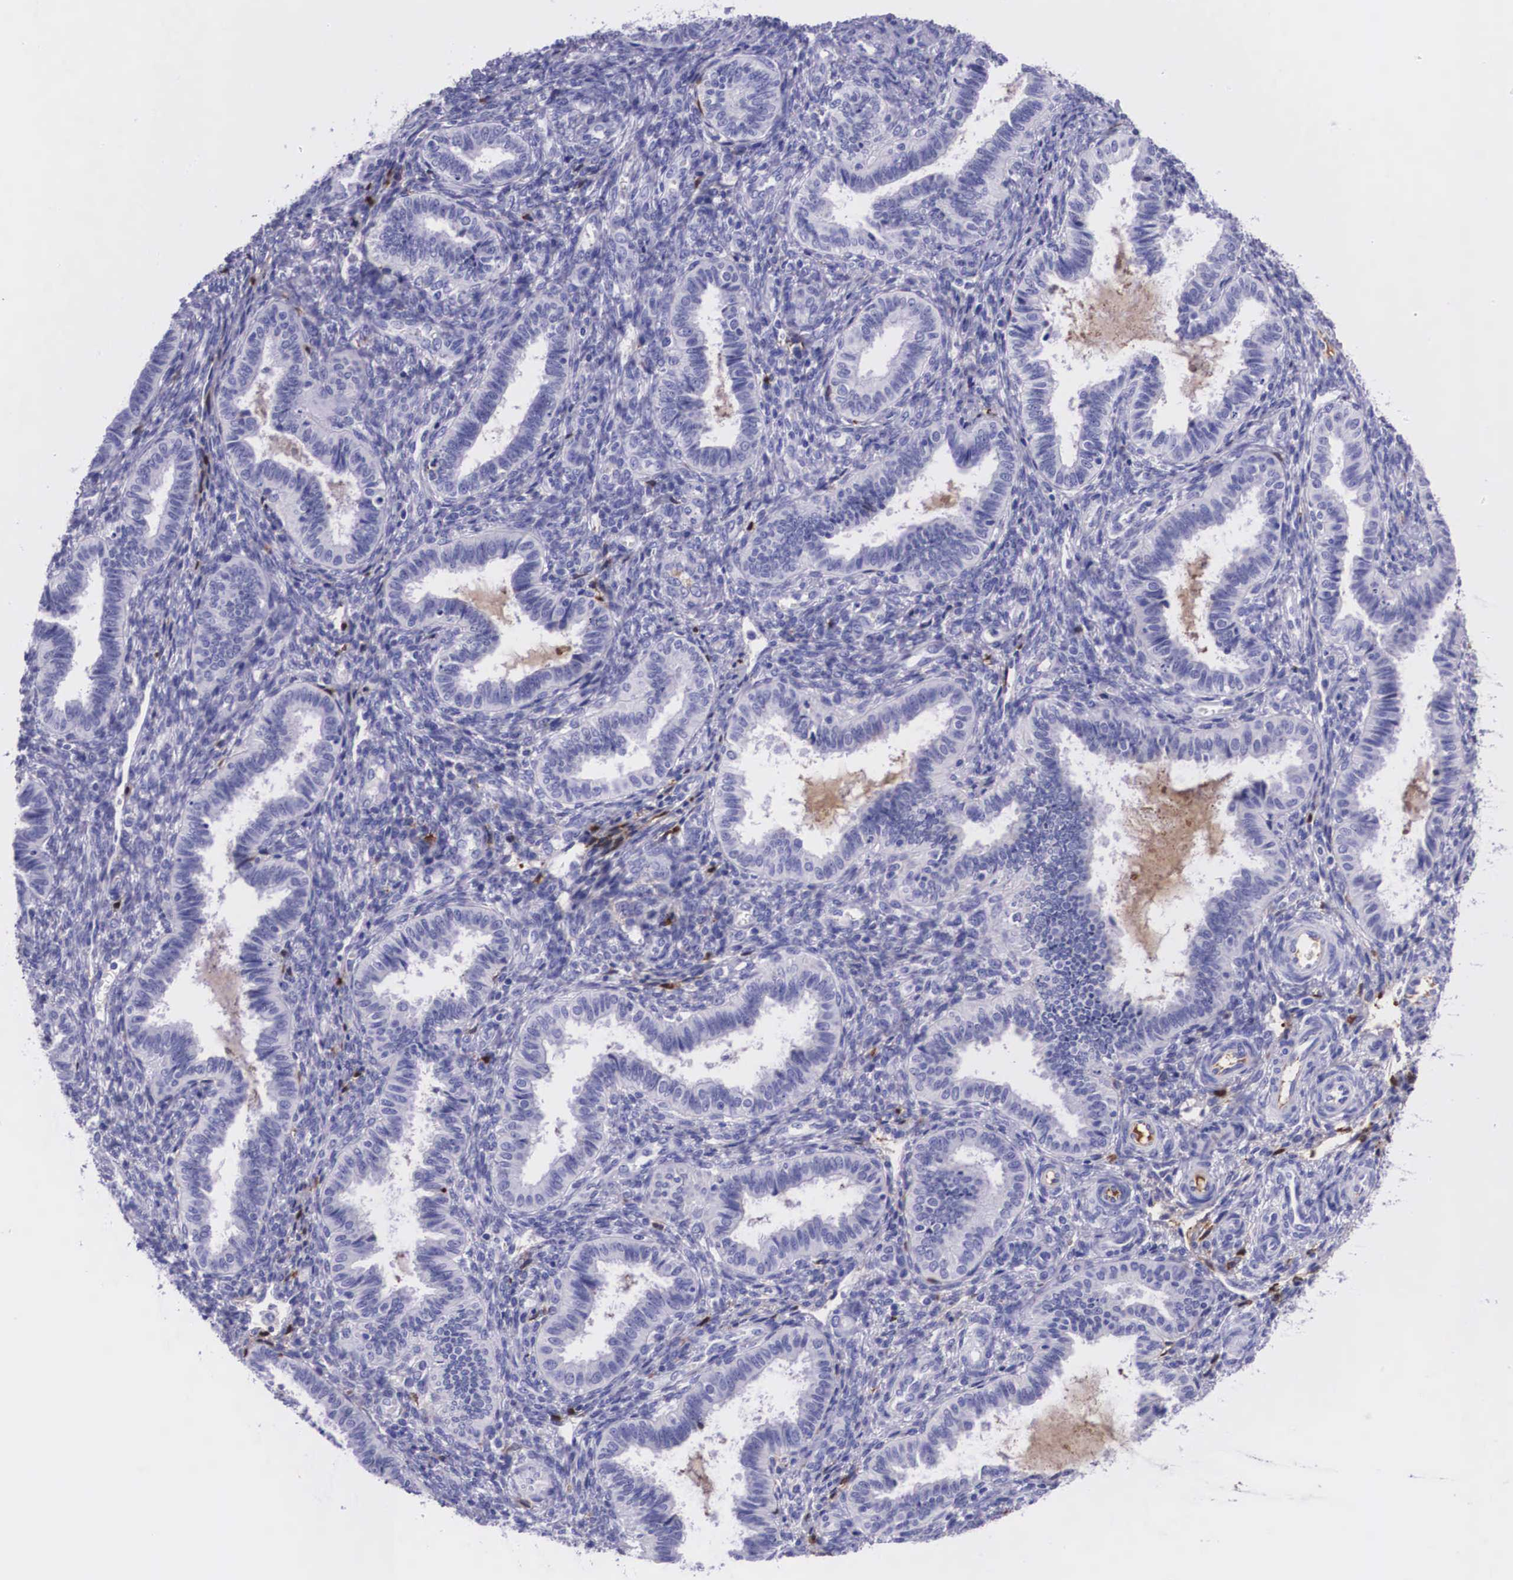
{"staining": {"intensity": "strong", "quantity": "<25%", "location": "nuclear"}, "tissue": "endometrium", "cell_type": "Cells in endometrial stroma", "image_type": "normal", "snomed": [{"axis": "morphology", "description": "Normal tissue, NOS"}, {"axis": "topography", "description": "Endometrium"}], "caption": "Protein staining of unremarkable endometrium reveals strong nuclear expression in about <25% of cells in endometrial stroma.", "gene": "PLG", "patient": {"sex": "female", "age": 36}}